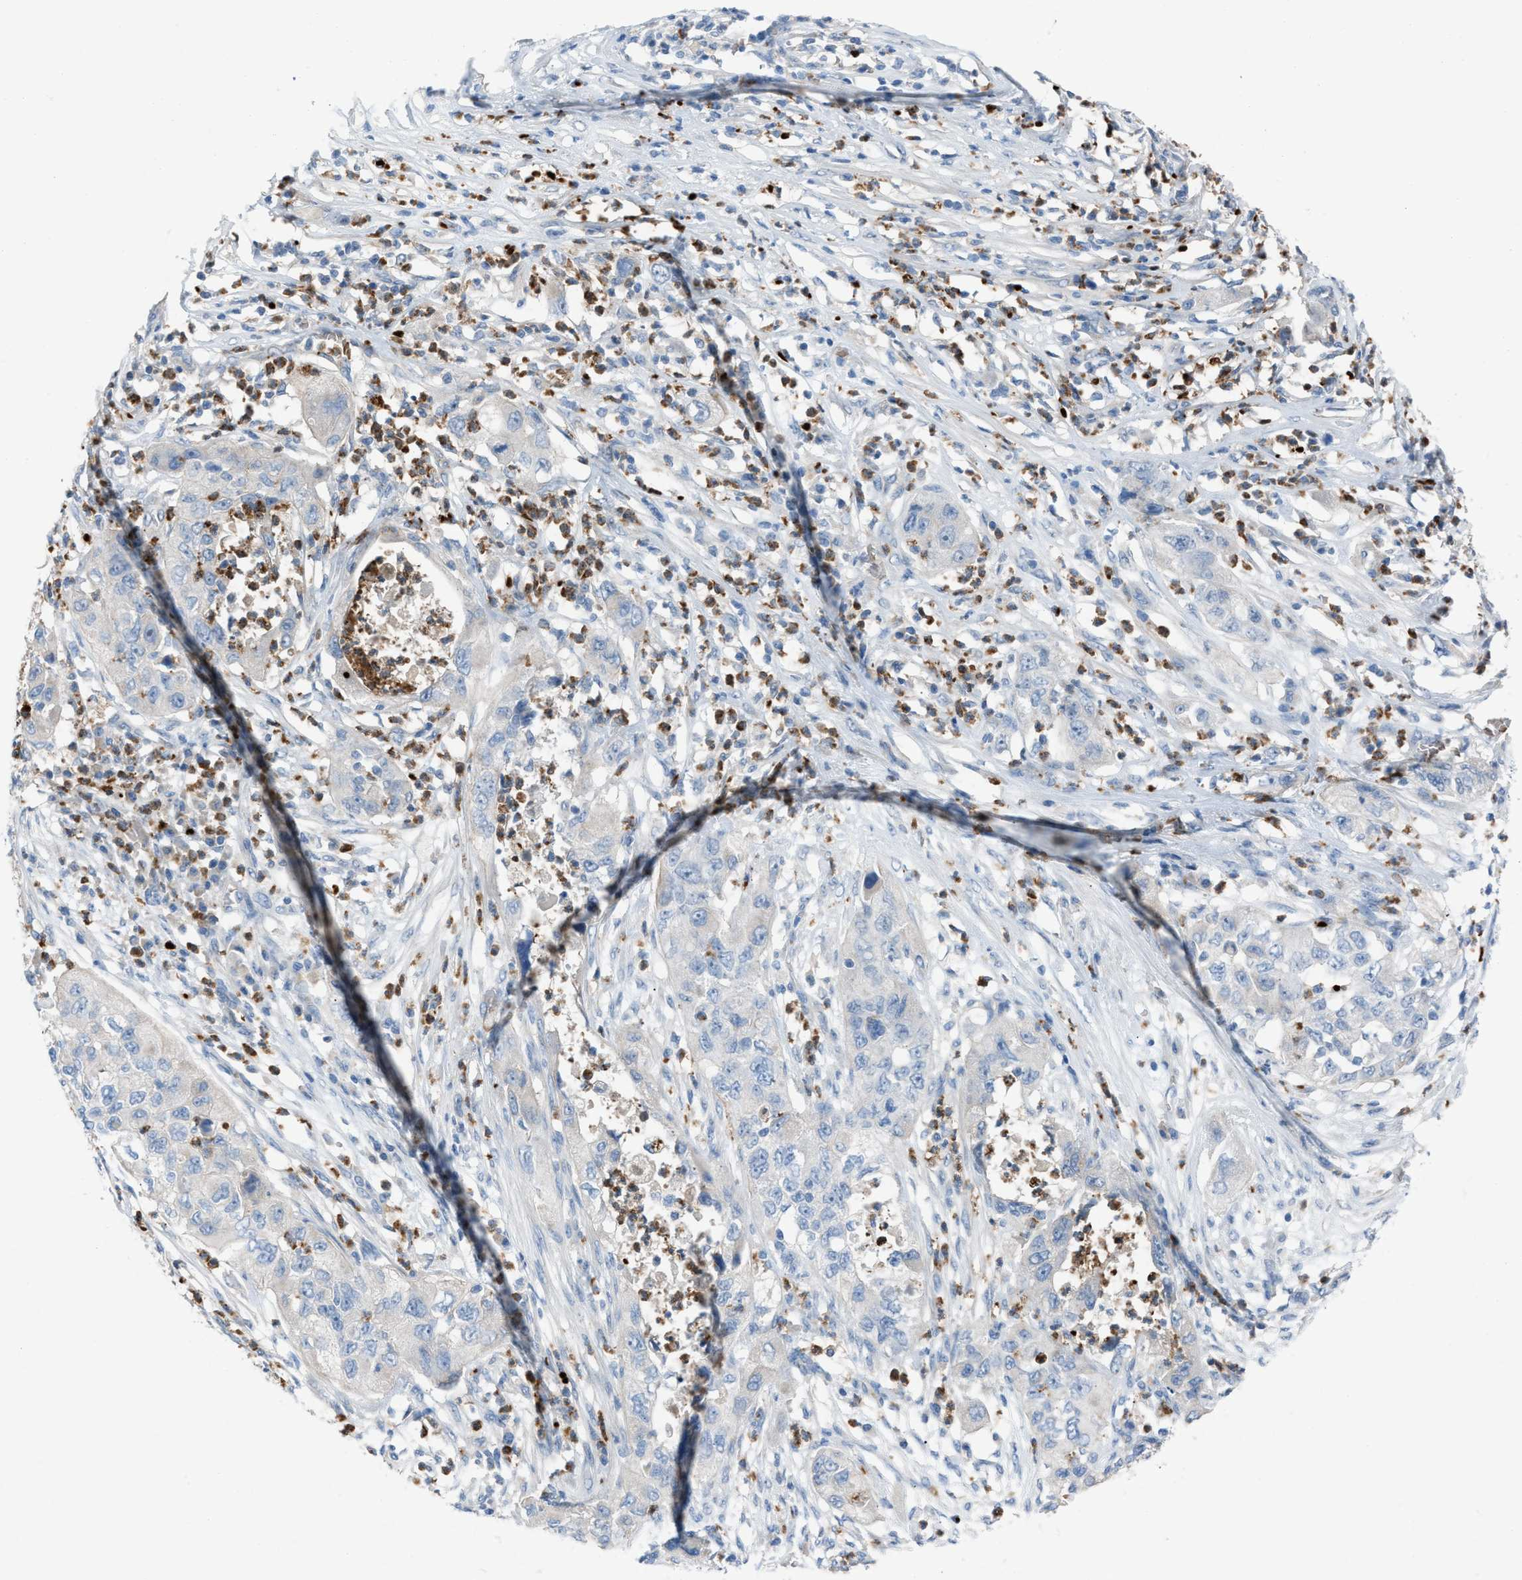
{"staining": {"intensity": "negative", "quantity": "none", "location": "none"}, "tissue": "pancreatic cancer", "cell_type": "Tumor cells", "image_type": "cancer", "snomed": [{"axis": "morphology", "description": "Adenocarcinoma, NOS"}, {"axis": "topography", "description": "Pancreas"}], "caption": "A high-resolution micrograph shows immunohistochemistry (IHC) staining of pancreatic adenocarcinoma, which exhibits no significant staining in tumor cells. (DAB immunohistochemistry visualized using brightfield microscopy, high magnification).", "gene": "CFAP77", "patient": {"sex": "female", "age": 78}}